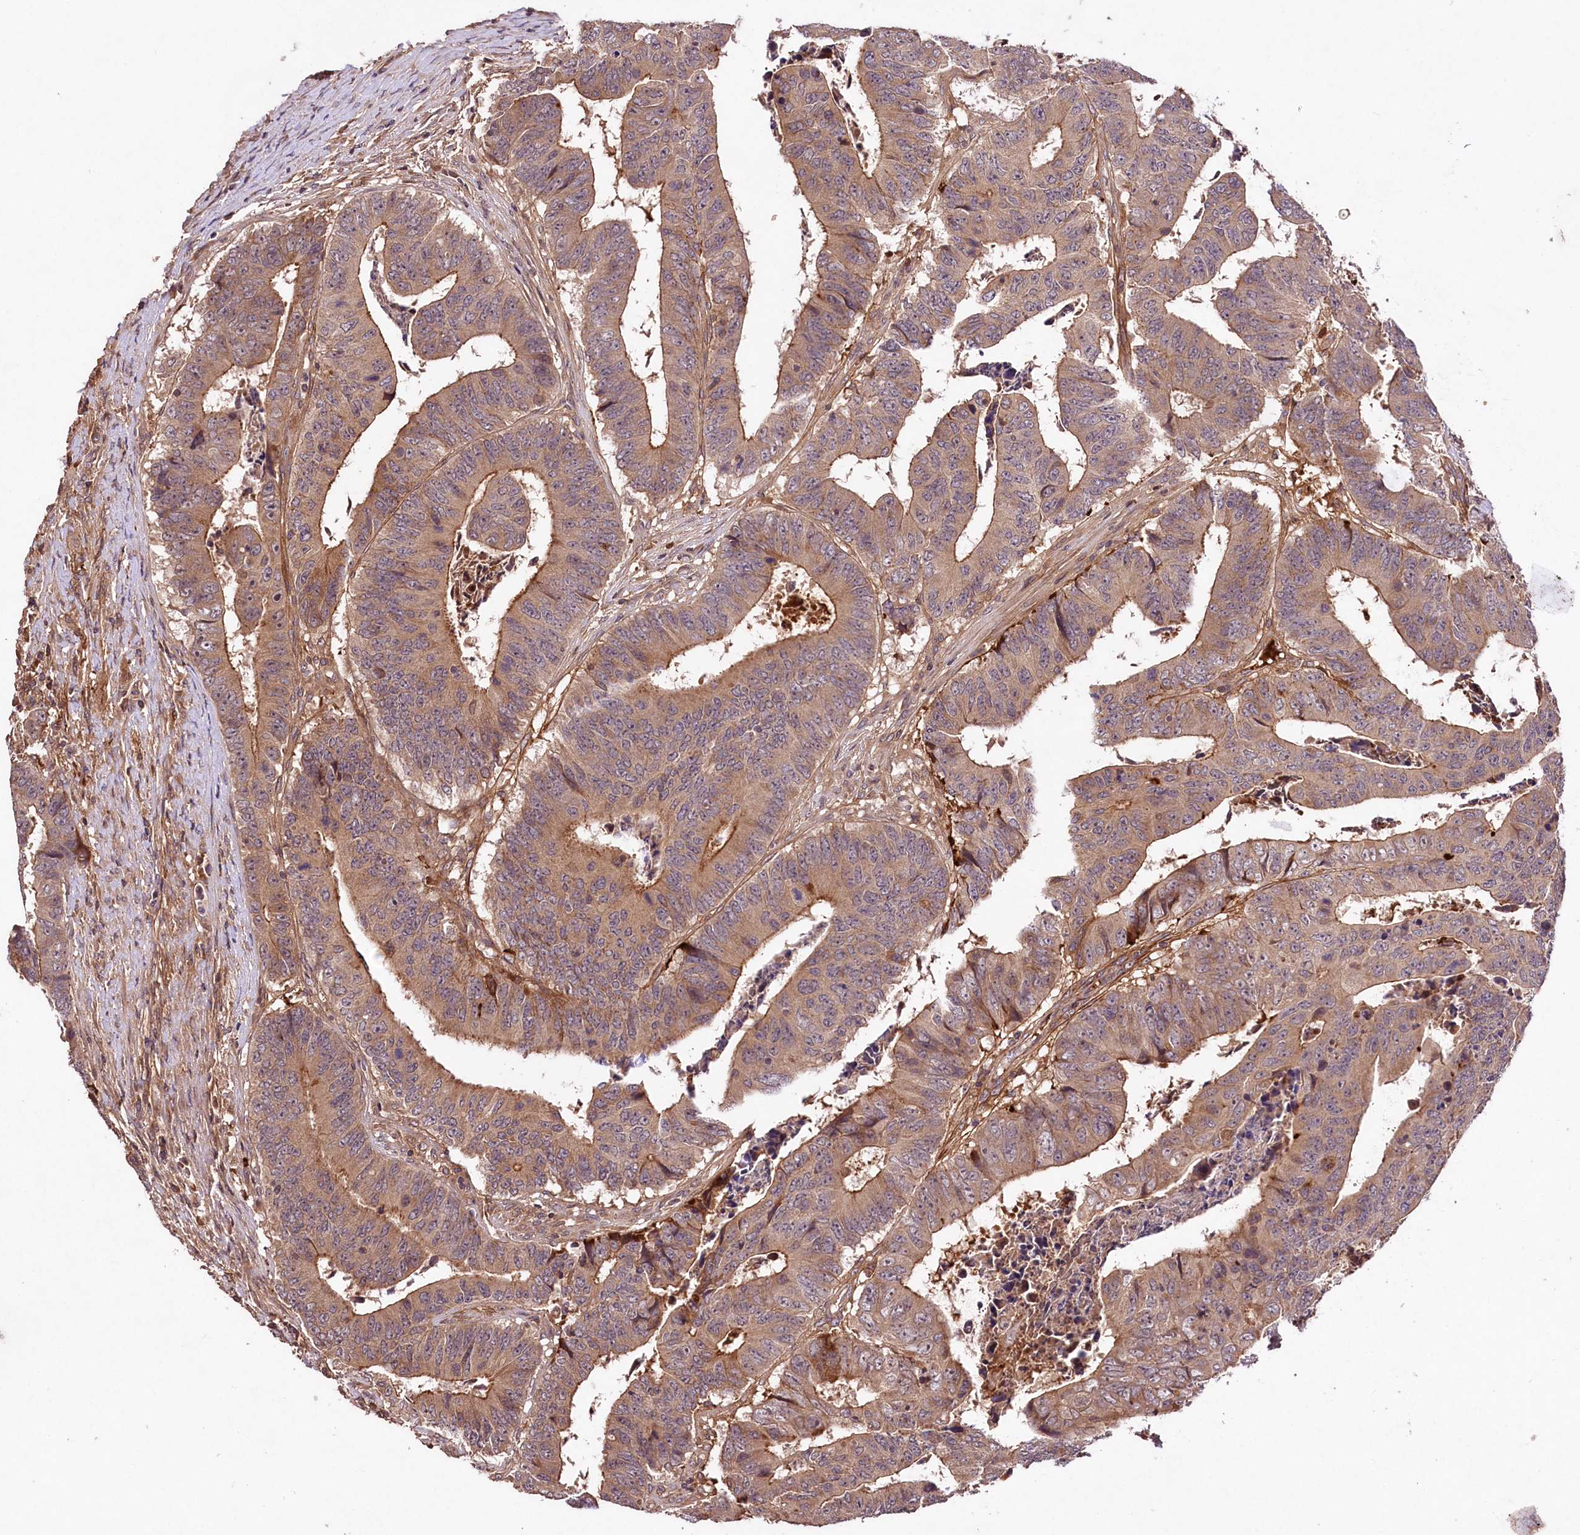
{"staining": {"intensity": "moderate", "quantity": ">75%", "location": "cytoplasmic/membranous"}, "tissue": "colorectal cancer", "cell_type": "Tumor cells", "image_type": "cancer", "snomed": [{"axis": "morphology", "description": "Adenocarcinoma, NOS"}, {"axis": "topography", "description": "Rectum"}], "caption": "Protein expression by IHC shows moderate cytoplasmic/membranous expression in approximately >75% of tumor cells in colorectal cancer. The staining is performed using DAB (3,3'-diaminobenzidine) brown chromogen to label protein expression. The nuclei are counter-stained blue using hematoxylin.", "gene": "TNPO3", "patient": {"sex": "male", "age": 84}}